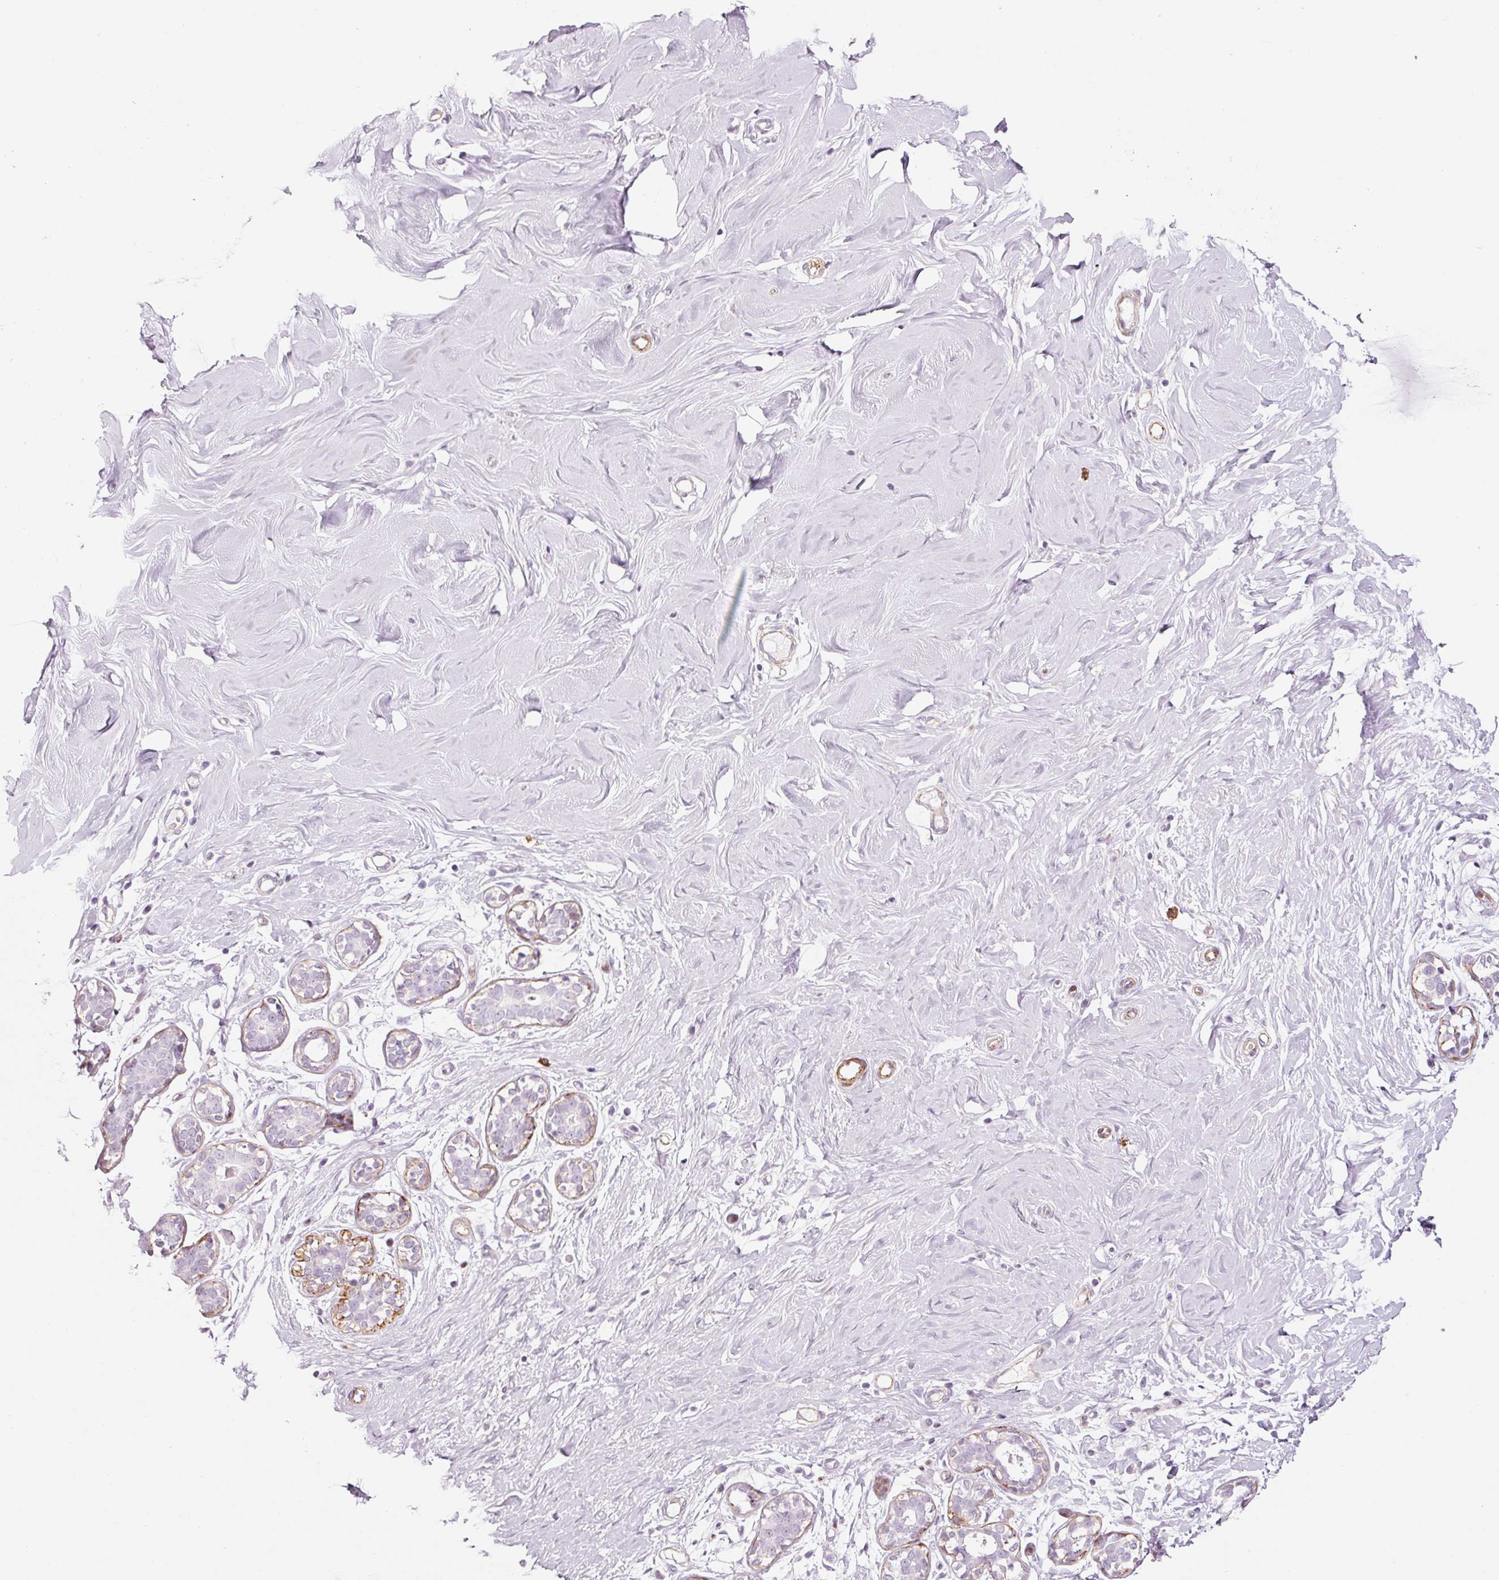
{"staining": {"intensity": "negative", "quantity": "none", "location": "none"}, "tissue": "breast", "cell_type": "Adipocytes", "image_type": "normal", "snomed": [{"axis": "morphology", "description": "Normal tissue, NOS"}, {"axis": "topography", "description": "Breast"}], "caption": "Breast stained for a protein using immunohistochemistry (IHC) reveals no expression adipocytes.", "gene": "ANKRD20A1", "patient": {"sex": "female", "age": 27}}